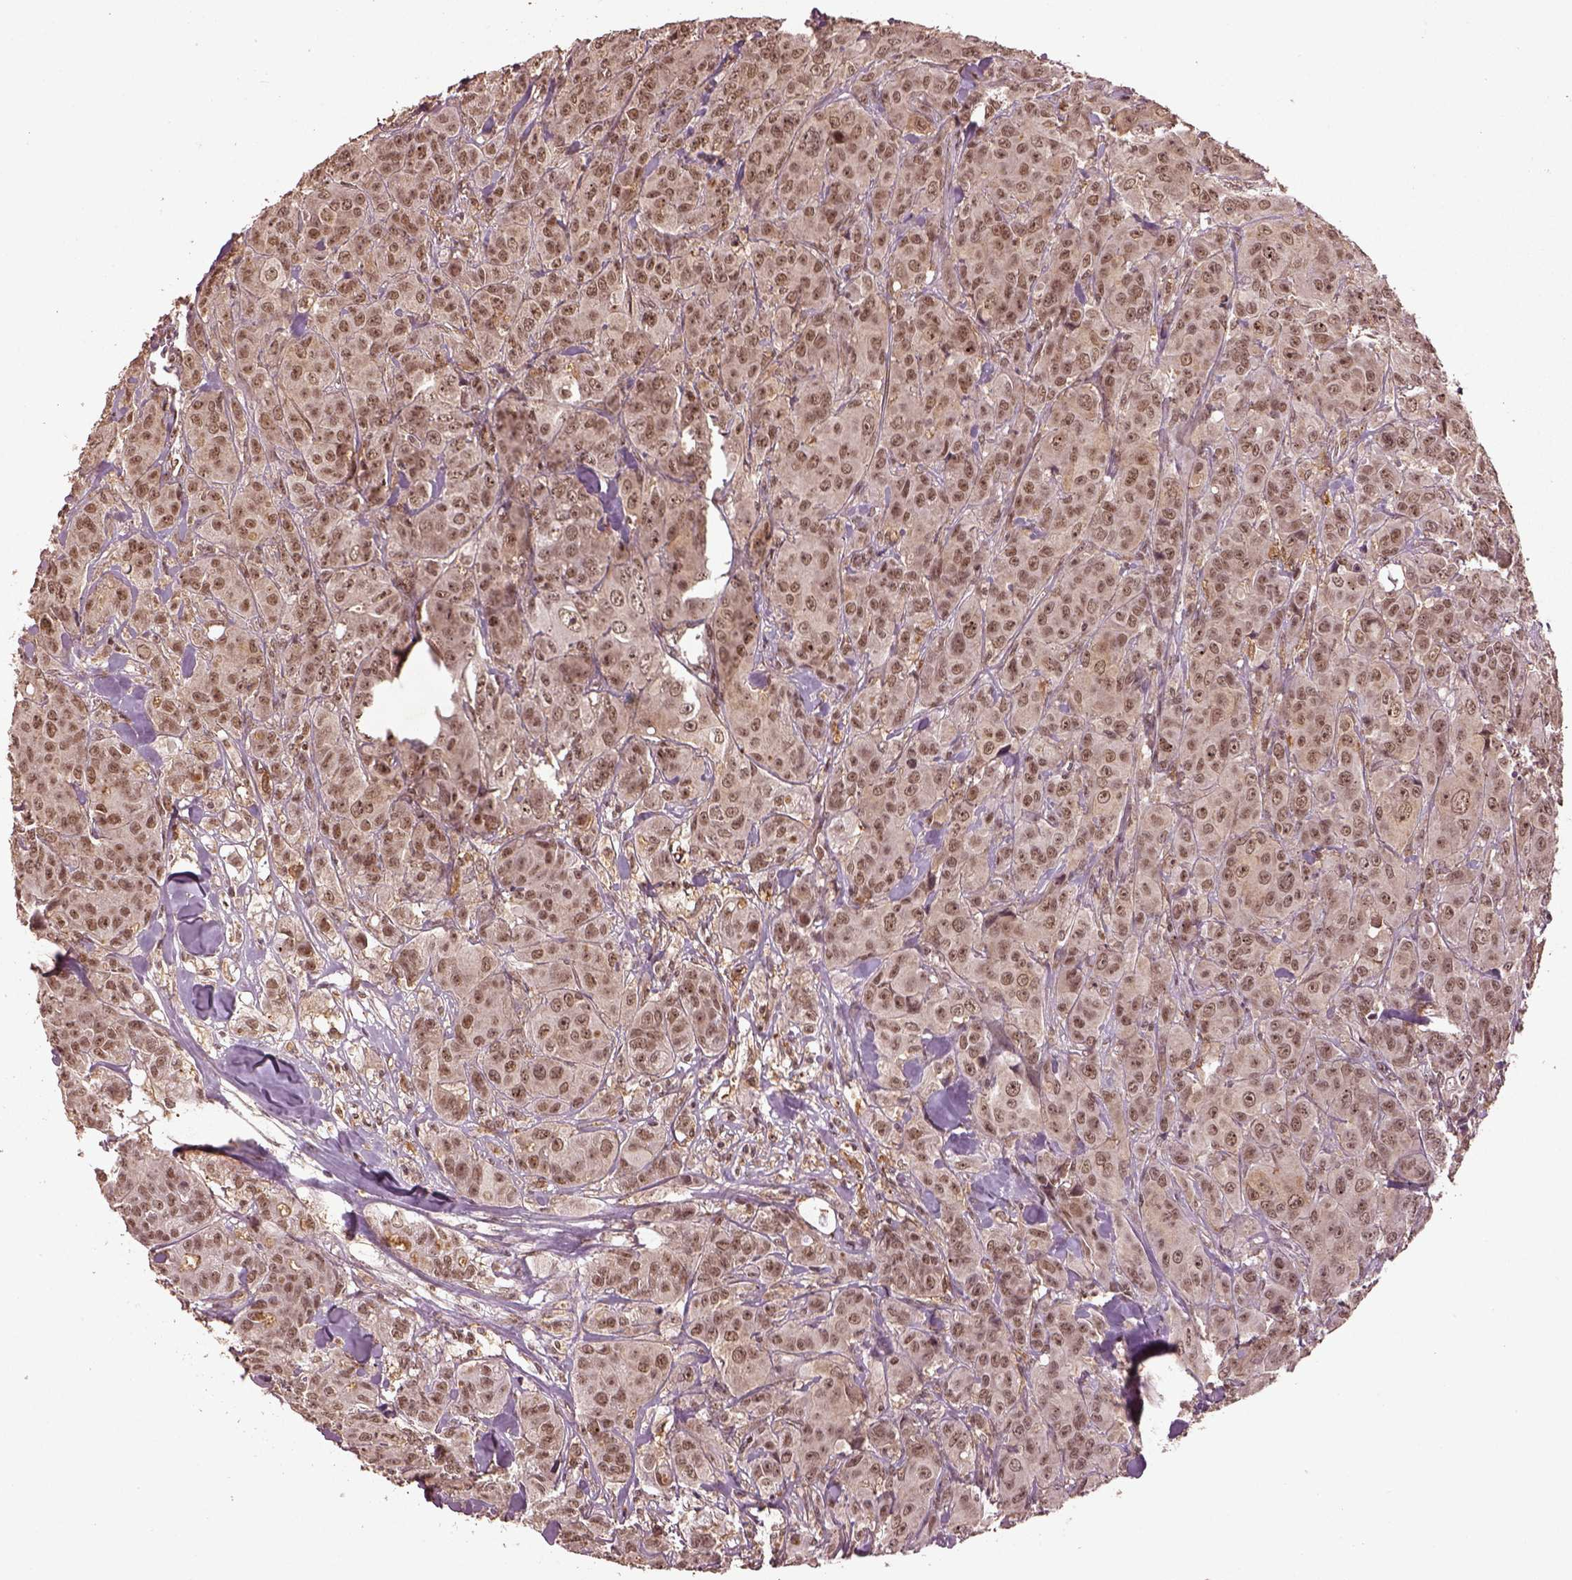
{"staining": {"intensity": "moderate", "quantity": ">75%", "location": "nuclear"}, "tissue": "breast cancer", "cell_type": "Tumor cells", "image_type": "cancer", "snomed": [{"axis": "morphology", "description": "Duct carcinoma"}, {"axis": "topography", "description": "Breast"}], "caption": "Human breast cancer (invasive ductal carcinoma) stained for a protein (brown) reveals moderate nuclear positive staining in about >75% of tumor cells.", "gene": "BRD9", "patient": {"sex": "female", "age": 43}}